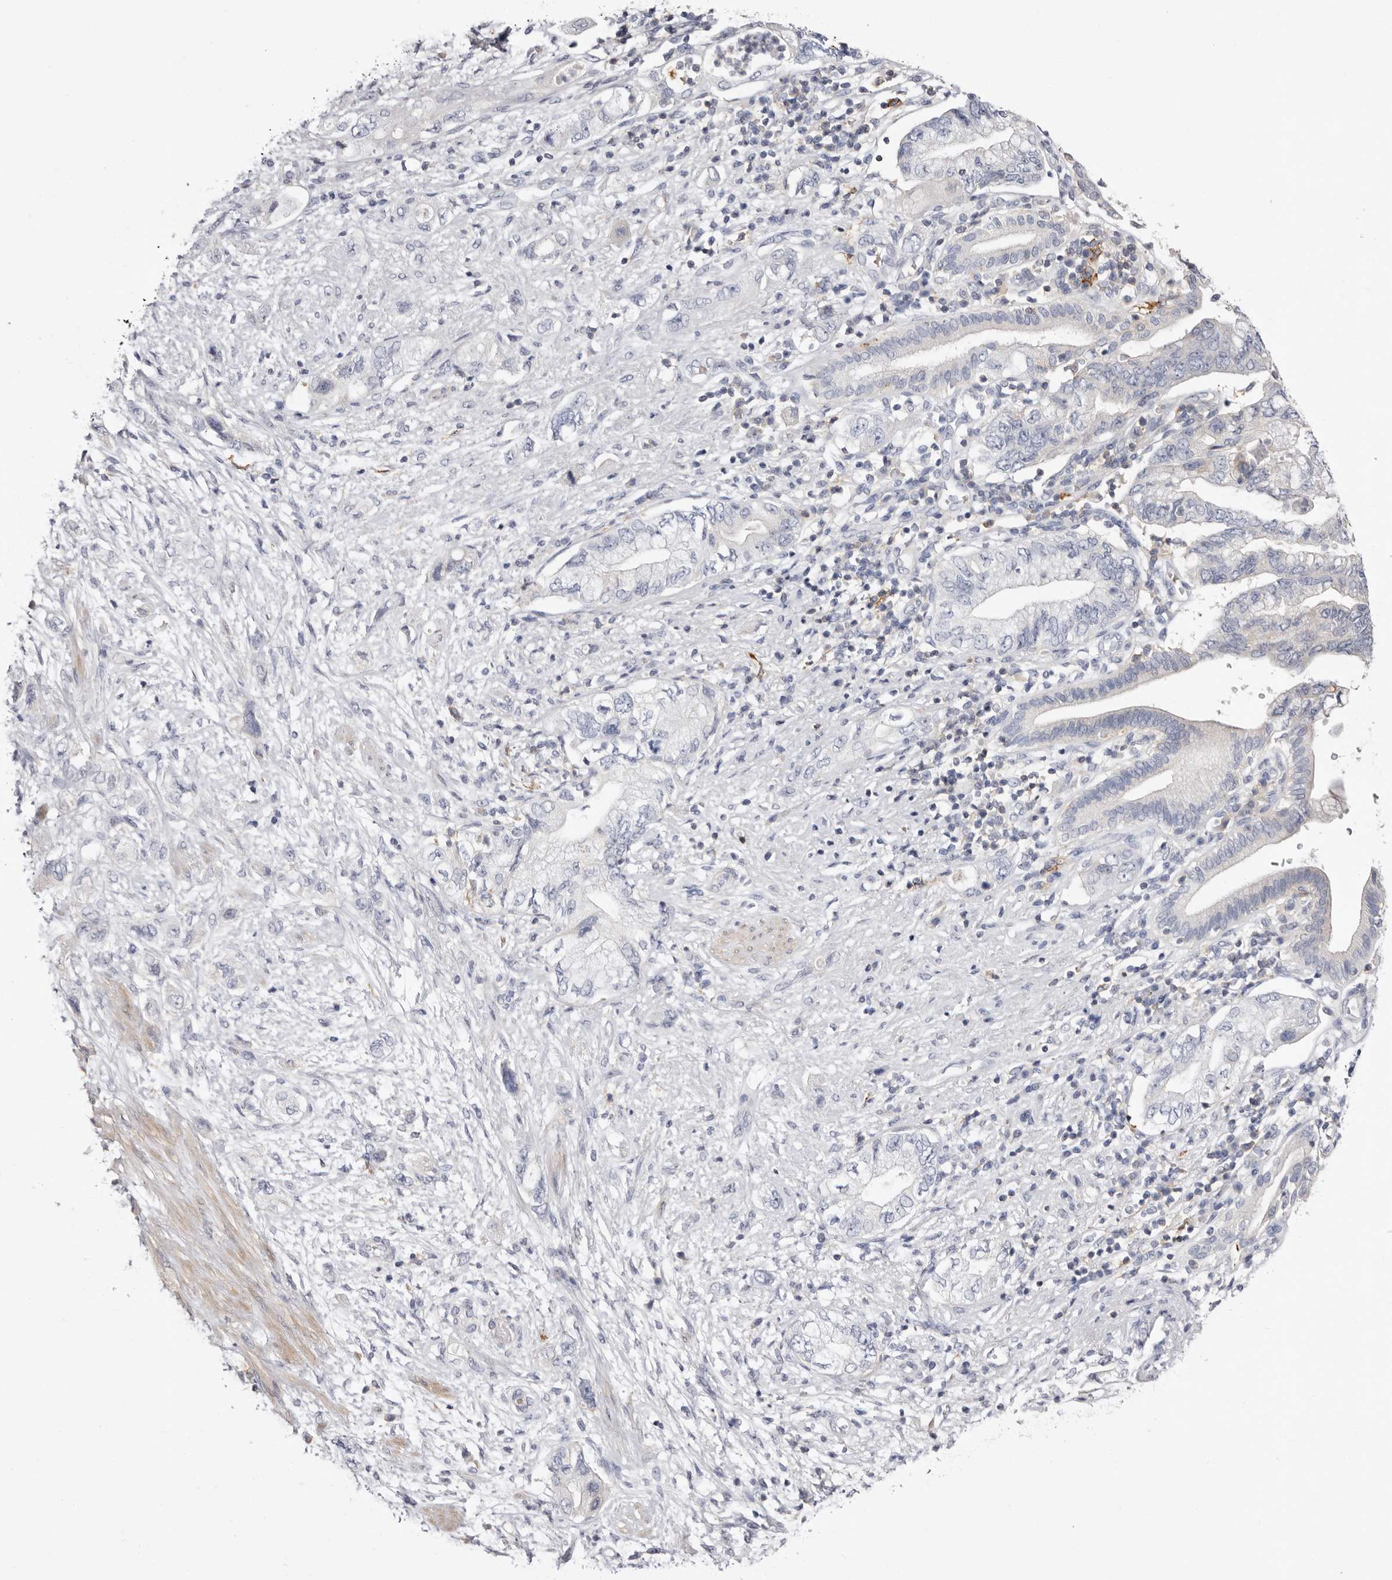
{"staining": {"intensity": "negative", "quantity": "none", "location": "none"}, "tissue": "pancreatic cancer", "cell_type": "Tumor cells", "image_type": "cancer", "snomed": [{"axis": "morphology", "description": "Adenocarcinoma, NOS"}, {"axis": "topography", "description": "Pancreas"}], "caption": "A high-resolution image shows IHC staining of pancreatic adenocarcinoma, which displays no significant expression in tumor cells. Nuclei are stained in blue.", "gene": "S1PR5", "patient": {"sex": "female", "age": 73}}